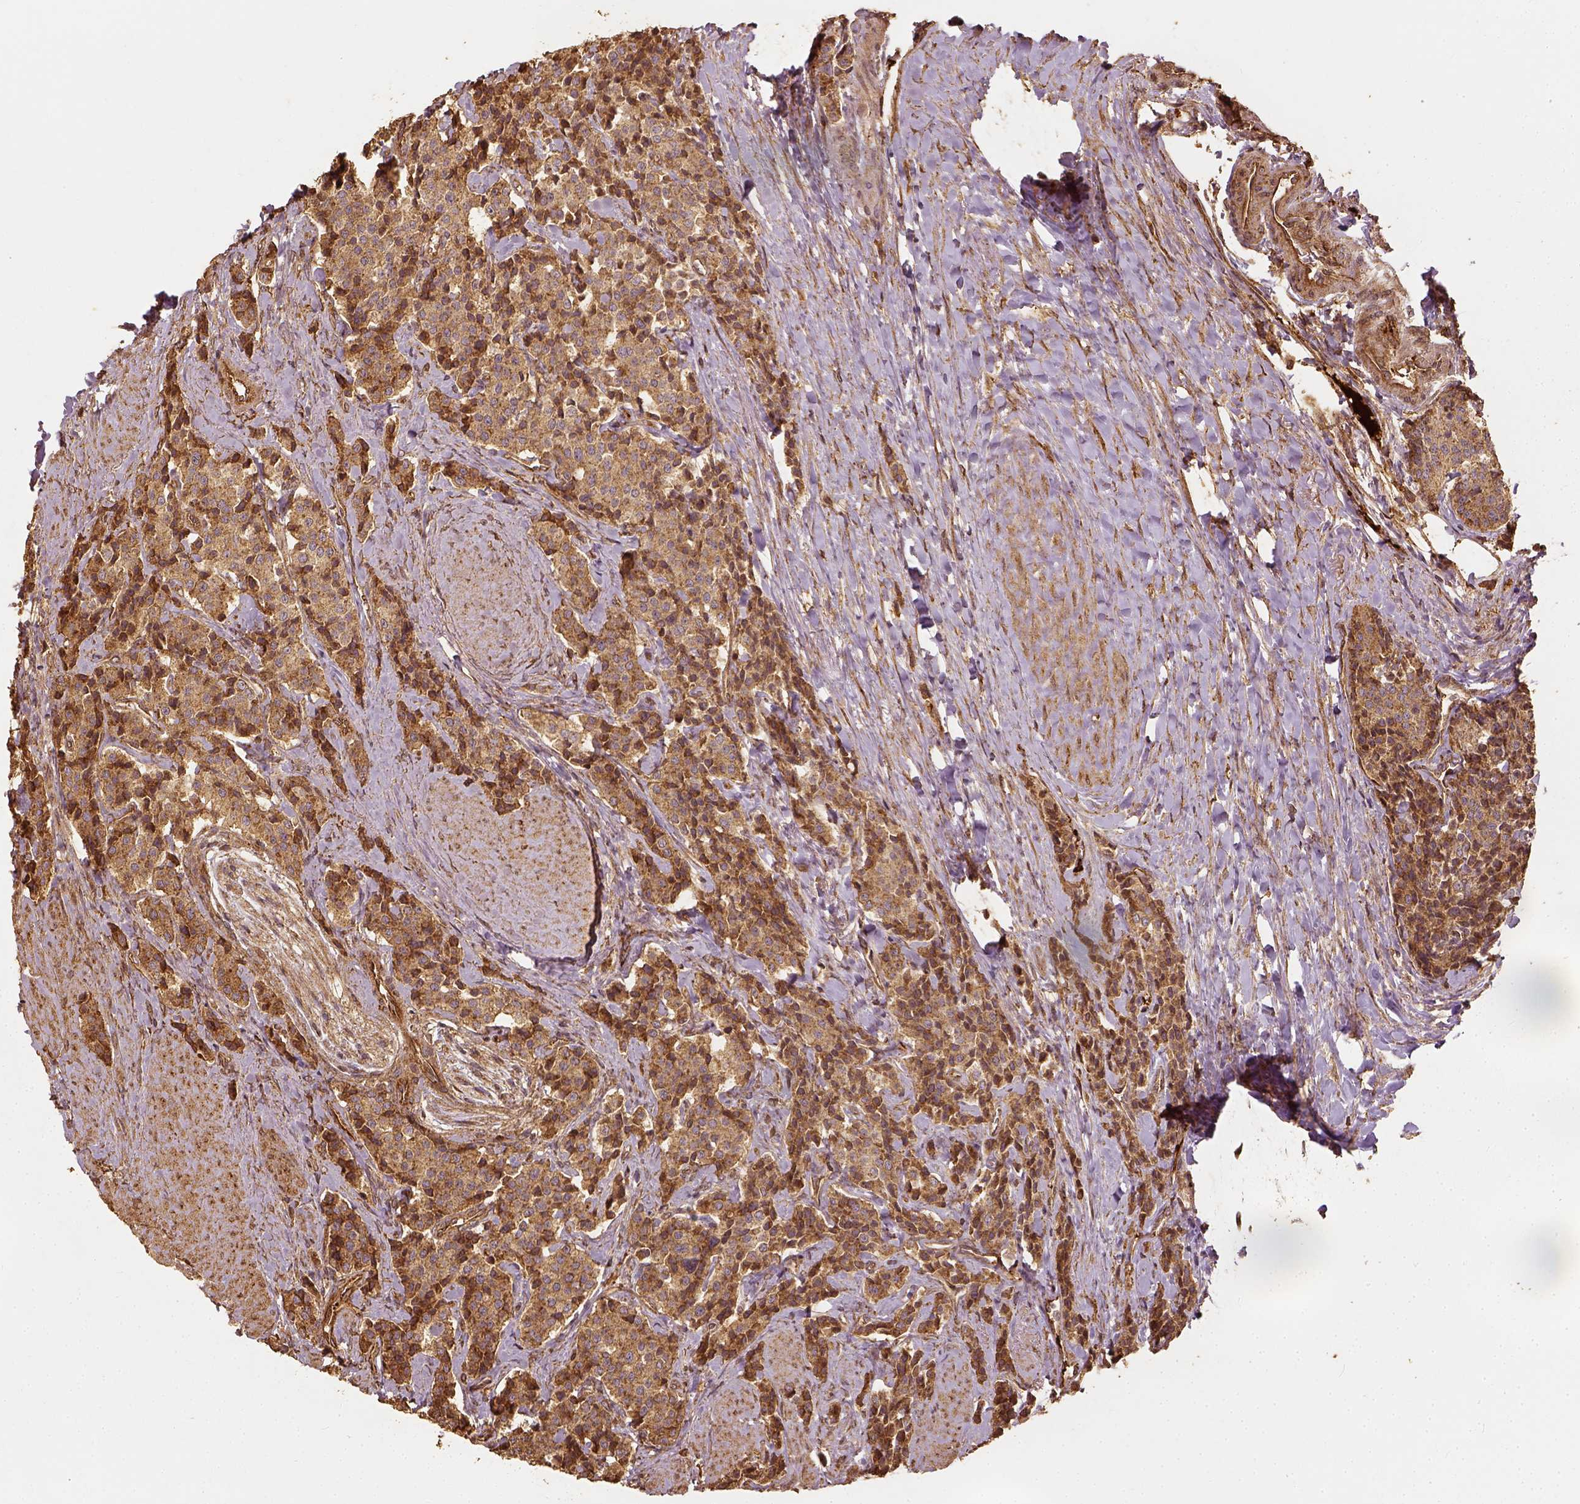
{"staining": {"intensity": "moderate", "quantity": ">75%", "location": "cytoplasmic/membranous"}, "tissue": "carcinoid", "cell_type": "Tumor cells", "image_type": "cancer", "snomed": [{"axis": "morphology", "description": "Carcinoid, malignant, NOS"}, {"axis": "topography", "description": "Small intestine"}], "caption": "The photomicrograph displays staining of carcinoid, revealing moderate cytoplasmic/membranous protein staining (brown color) within tumor cells.", "gene": "VEGFA", "patient": {"sex": "female", "age": 58}}